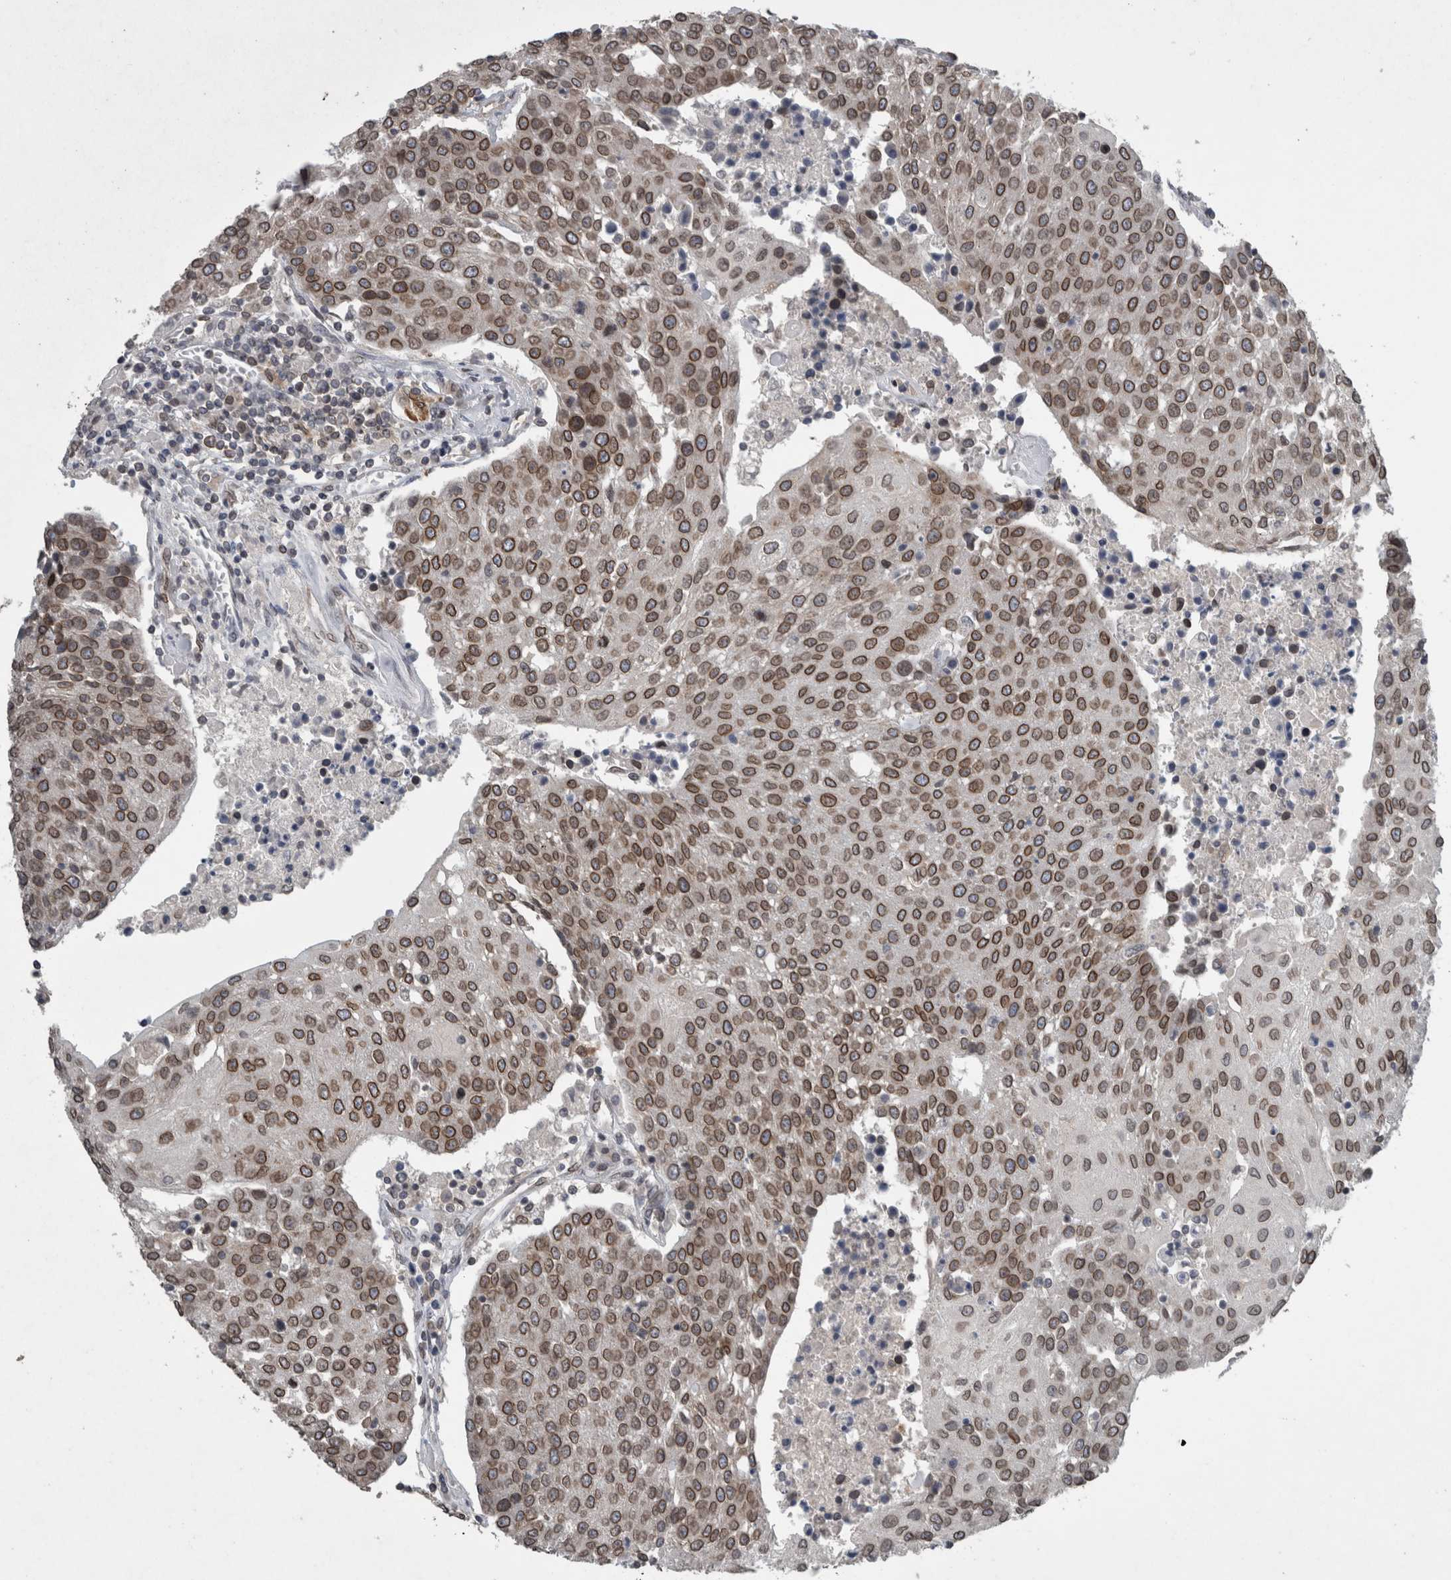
{"staining": {"intensity": "strong", "quantity": ">75%", "location": "cytoplasmic/membranous,nuclear"}, "tissue": "urothelial cancer", "cell_type": "Tumor cells", "image_type": "cancer", "snomed": [{"axis": "morphology", "description": "Urothelial carcinoma, High grade"}, {"axis": "topography", "description": "Urinary bladder"}], "caption": "The photomicrograph shows staining of urothelial cancer, revealing strong cytoplasmic/membranous and nuclear protein staining (brown color) within tumor cells.", "gene": "RANBP2", "patient": {"sex": "female", "age": 85}}